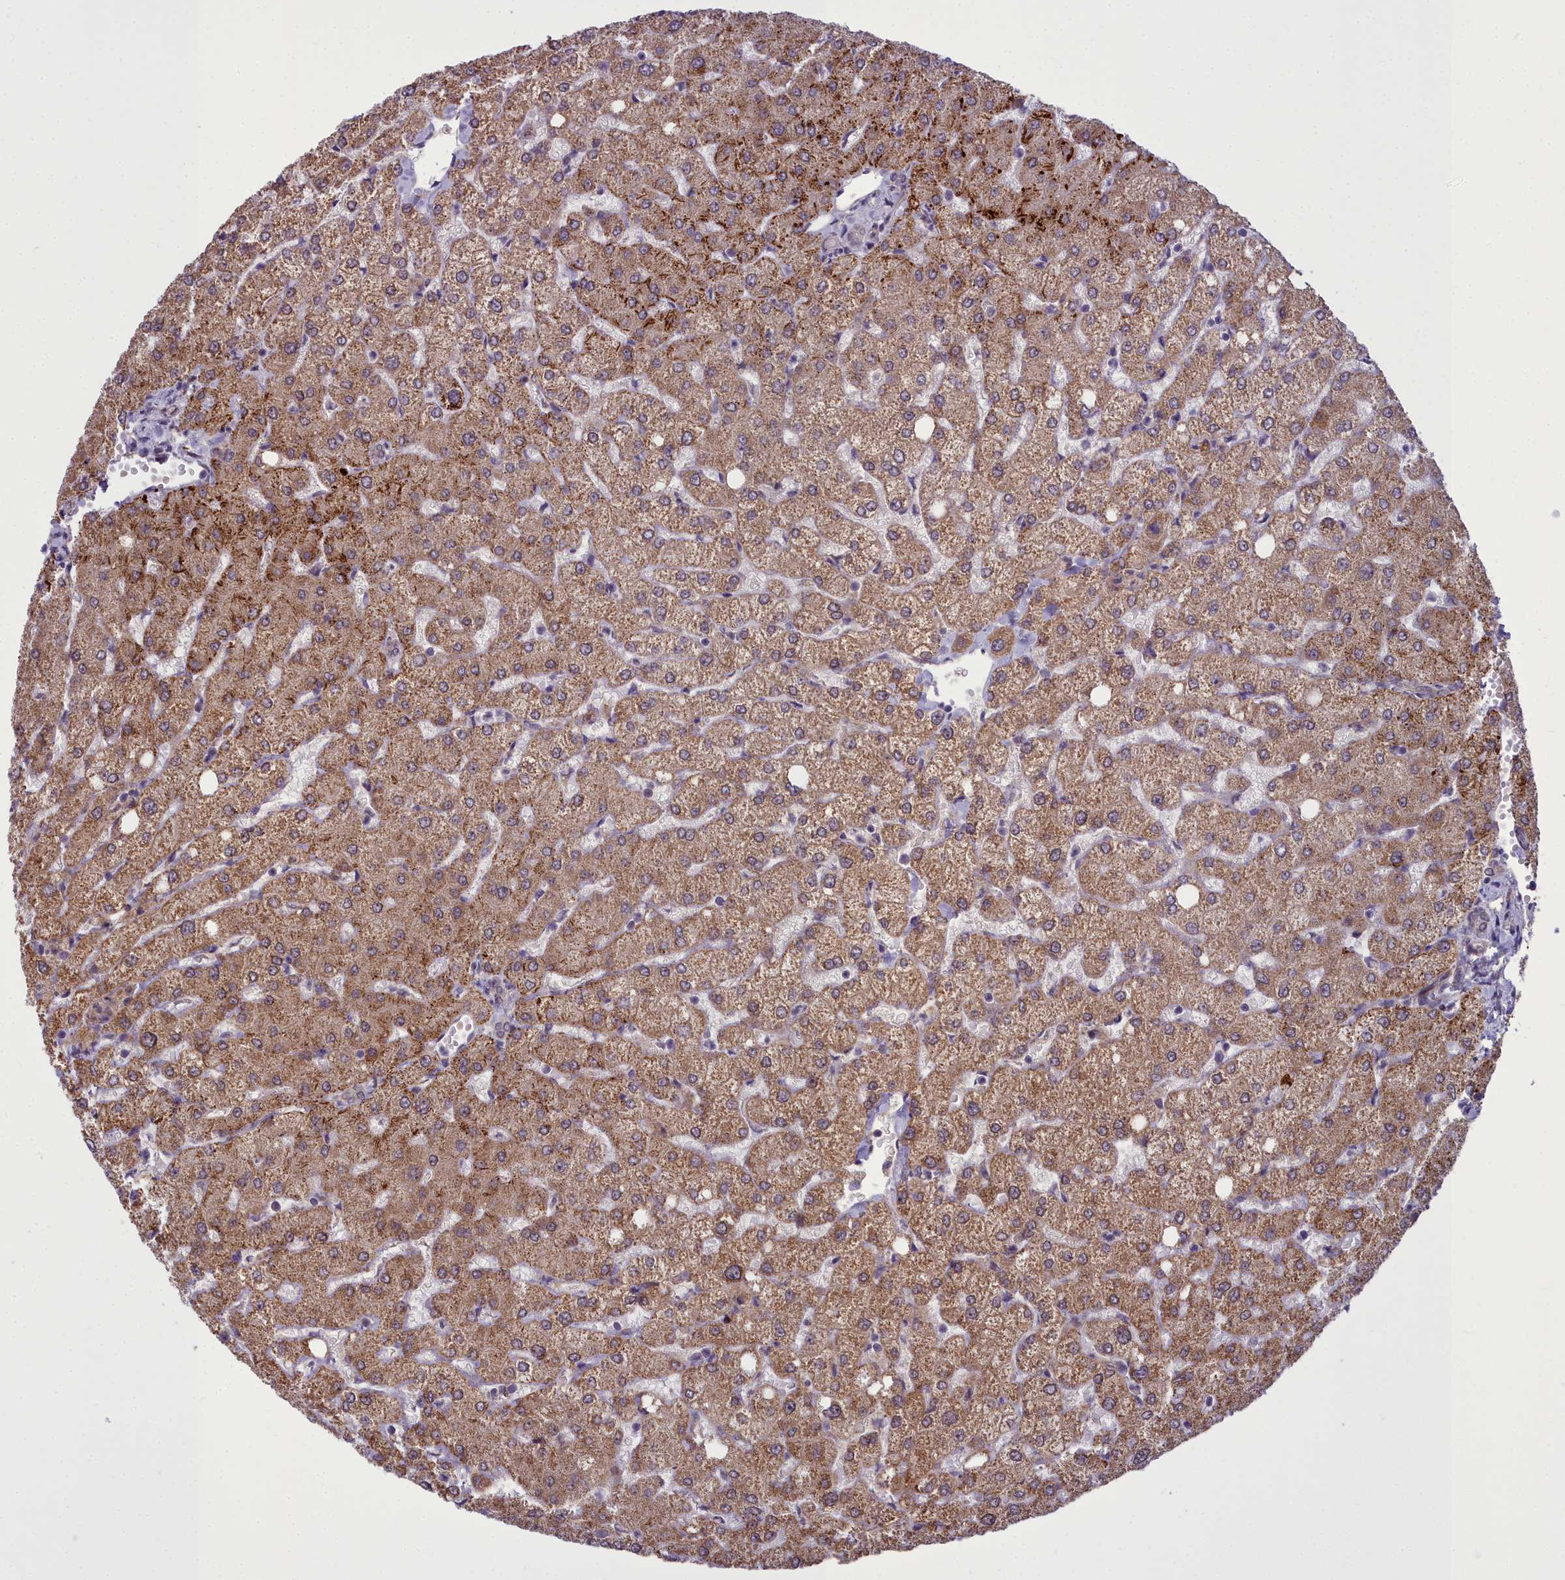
{"staining": {"intensity": "negative", "quantity": "none", "location": "none"}, "tissue": "liver", "cell_type": "Cholangiocytes", "image_type": "normal", "snomed": [{"axis": "morphology", "description": "Normal tissue, NOS"}, {"axis": "topography", "description": "Liver"}], "caption": "There is no significant expression in cholangiocytes of liver. (DAB IHC, high magnification).", "gene": "AP1M1", "patient": {"sex": "female", "age": 54}}